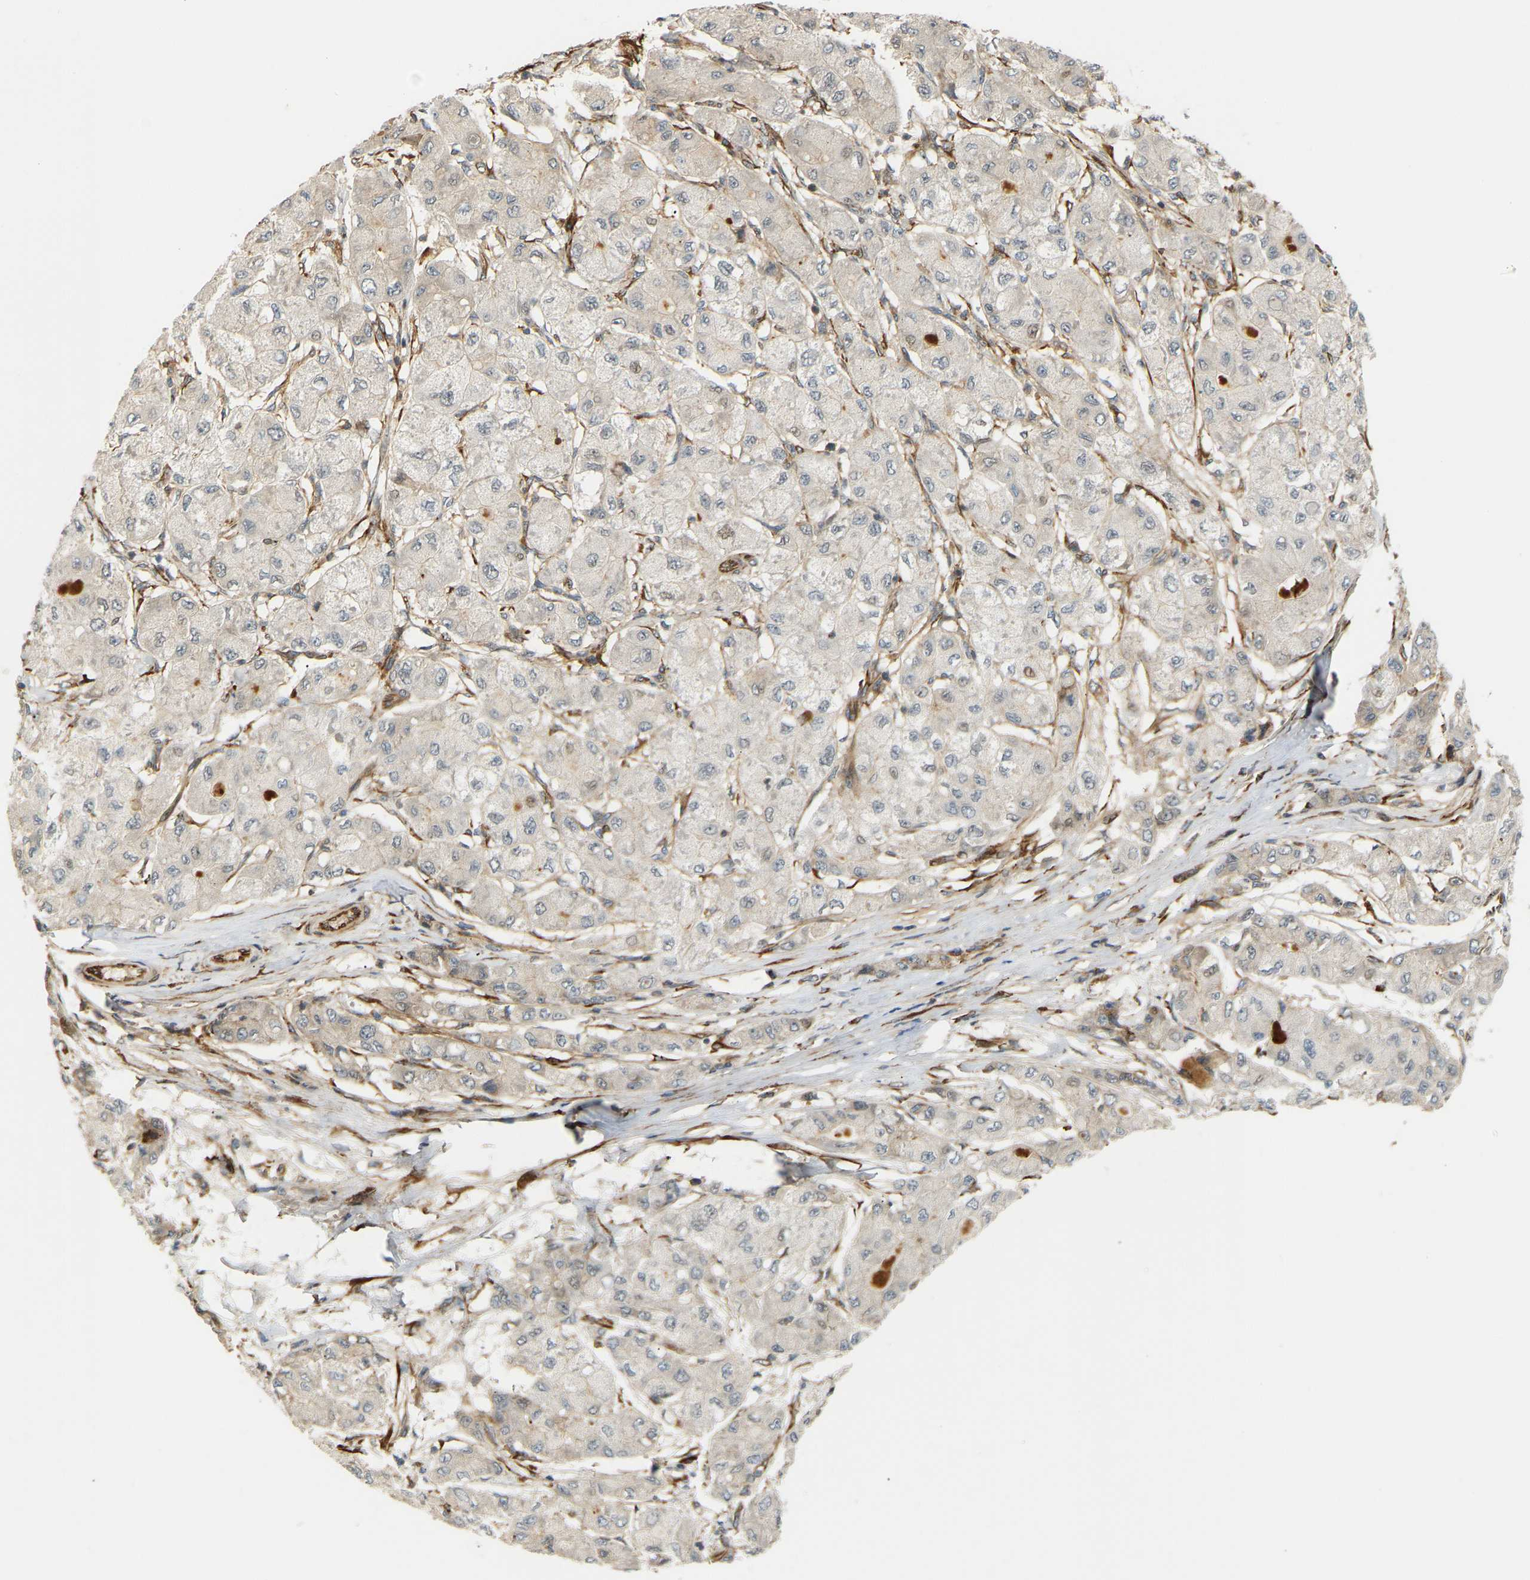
{"staining": {"intensity": "negative", "quantity": "none", "location": "none"}, "tissue": "liver cancer", "cell_type": "Tumor cells", "image_type": "cancer", "snomed": [{"axis": "morphology", "description": "Carcinoma, Hepatocellular, NOS"}, {"axis": "topography", "description": "Liver"}], "caption": "DAB immunohistochemical staining of hepatocellular carcinoma (liver) shows no significant staining in tumor cells.", "gene": "PLCG2", "patient": {"sex": "male", "age": 80}}